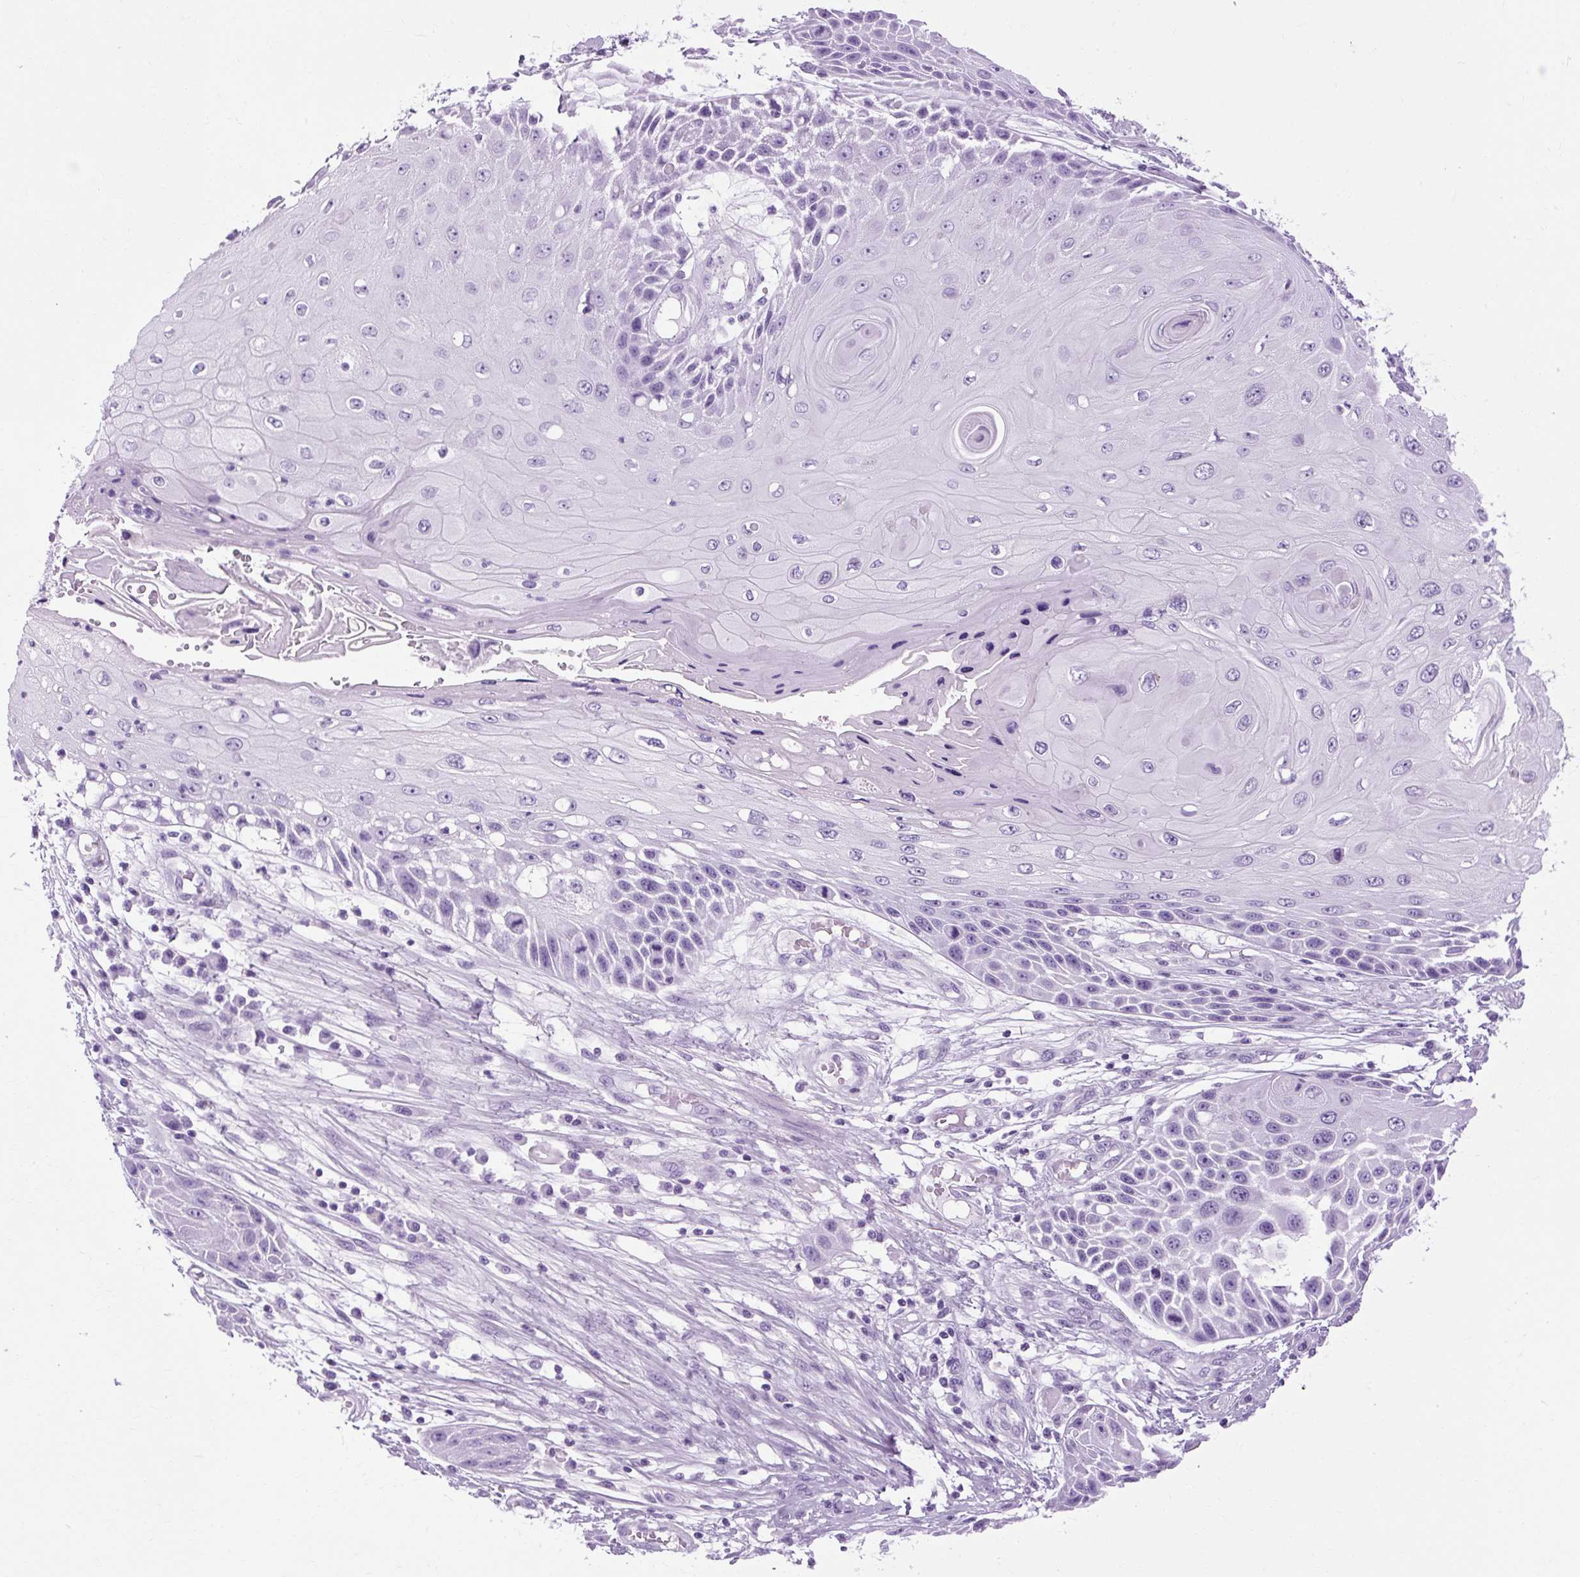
{"staining": {"intensity": "negative", "quantity": "none", "location": "none"}, "tissue": "skin cancer", "cell_type": "Tumor cells", "image_type": "cancer", "snomed": [{"axis": "morphology", "description": "Squamous cell carcinoma, NOS"}, {"axis": "topography", "description": "Skin"}, {"axis": "topography", "description": "Vulva"}], "caption": "A photomicrograph of human skin cancer (squamous cell carcinoma) is negative for staining in tumor cells.", "gene": "B3GNT4", "patient": {"sex": "female", "age": 44}}